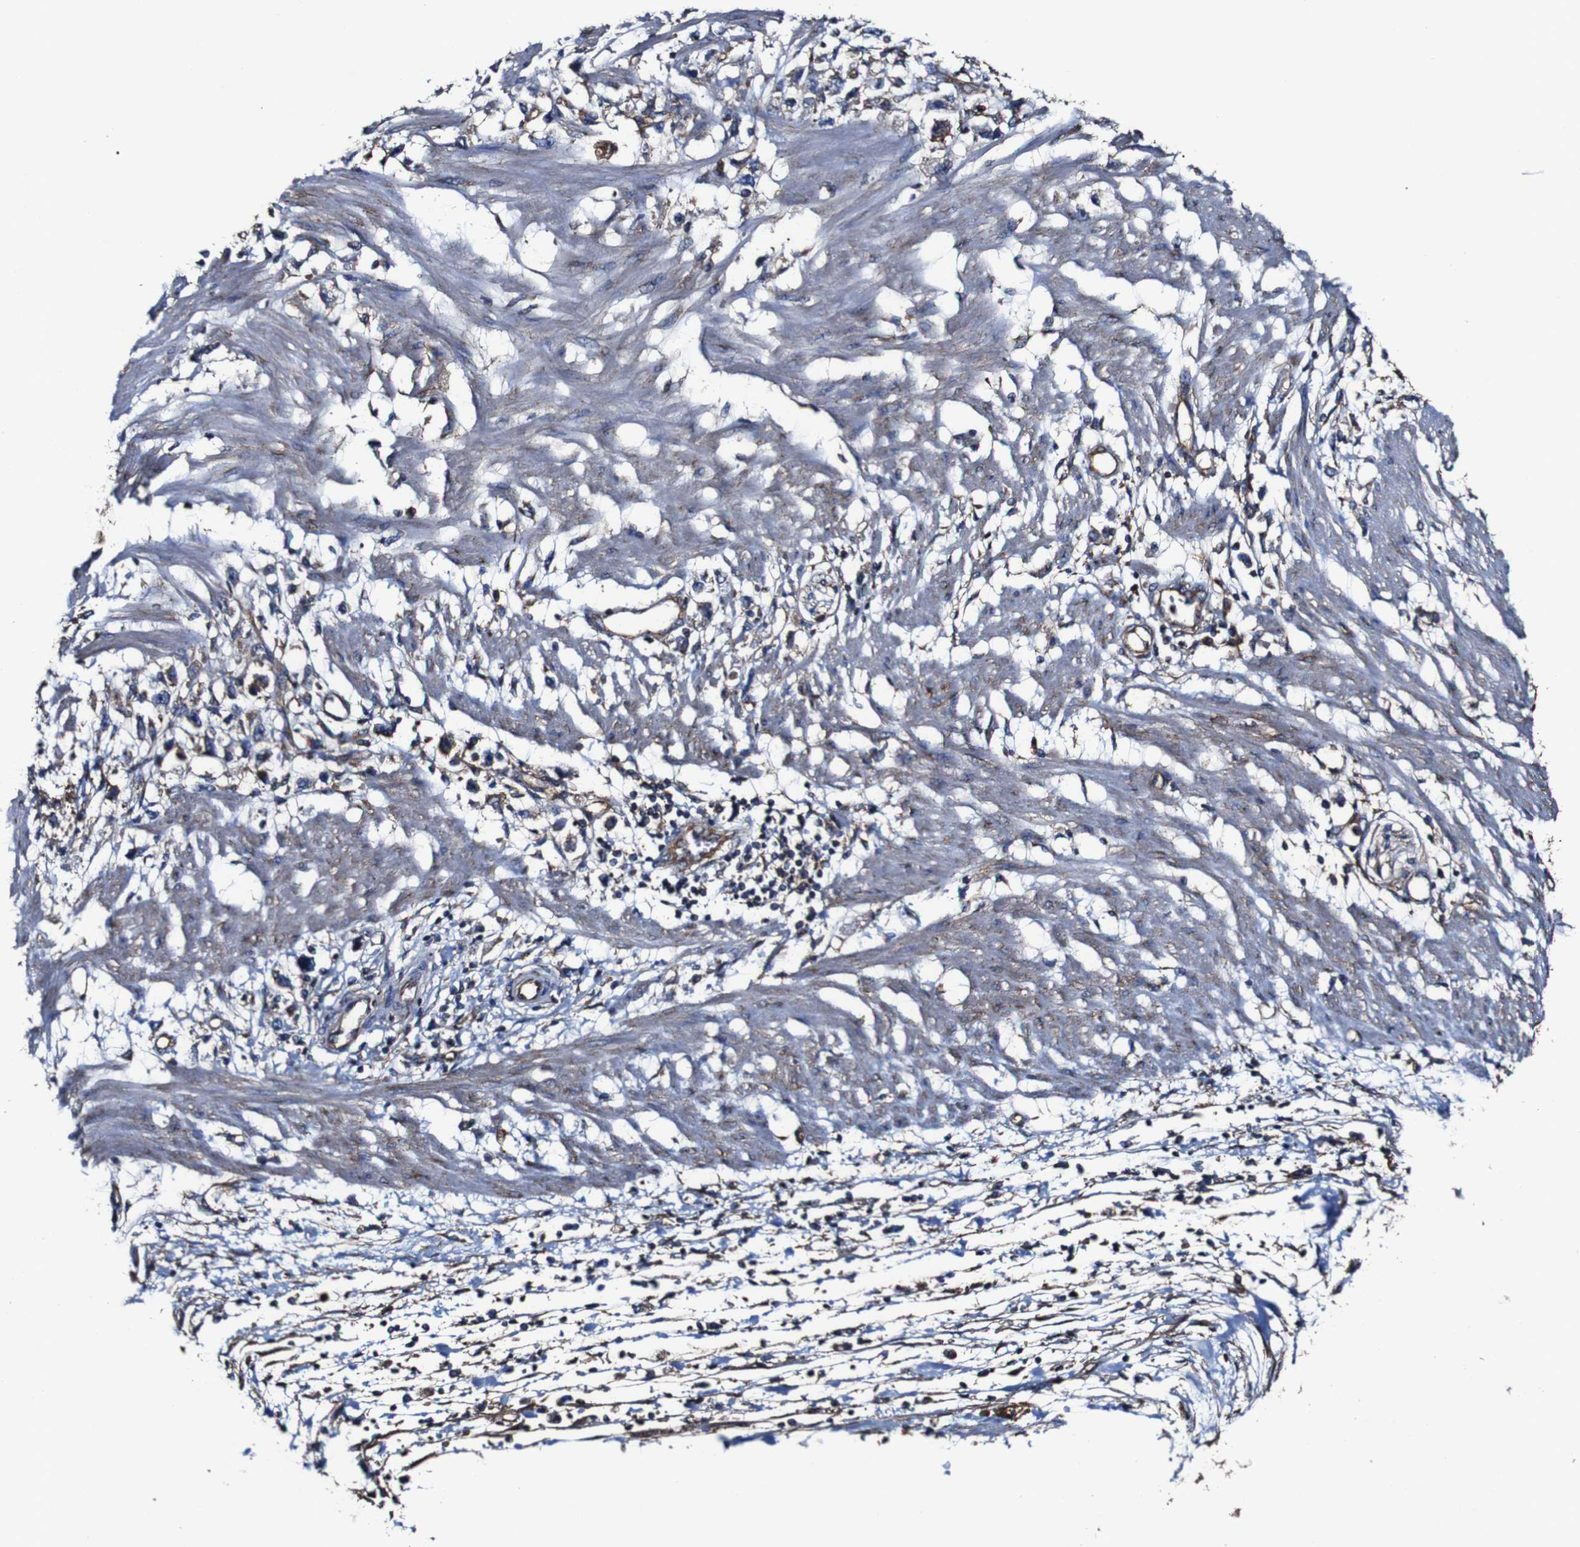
{"staining": {"intensity": "moderate", "quantity": "25%-75%", "location": "cytoplasmic/membranous"}, "tissue": "stomach cancer", "cell_type": "Tumor cells", "image_type": "cancer", "snomed": [{"axis": "morphology", "description": "Adenocarcinoma, NOS"}, {"axis": "topography", "description": "Stomach"}], "caption": "Protein expression by immunohistochemistry (IHC) displays moderate cytoplasmic/membranous staining in approximately 25%-75% of tumor cells in stomach cancer.", "gene": "CSF1R", "patient": {"sex": "female", "age": 59}}